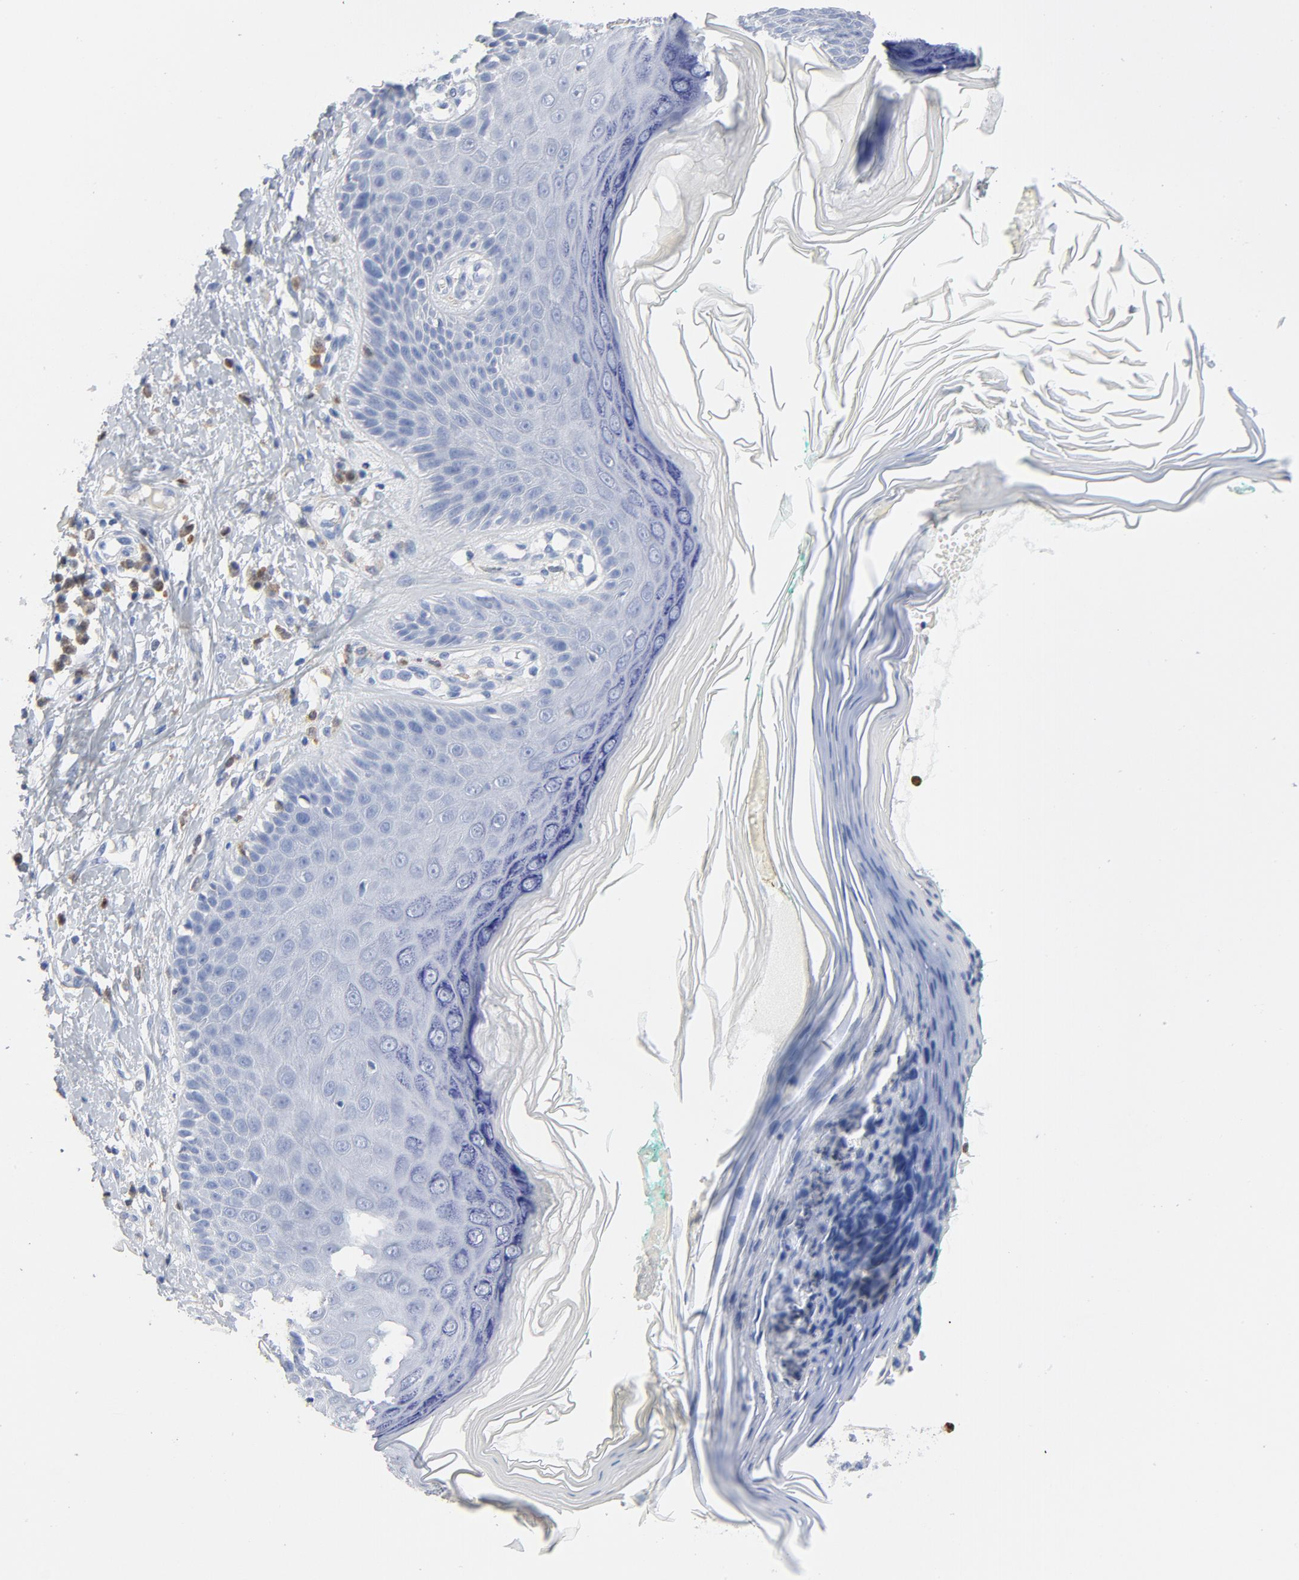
{"staining": {"intensity": "negative", "quantity": "none", "location": "none"}, "tissue": "skin cancer", "cell_type": "Tumor cells", "image_type": "cancer", "snomed": [{"axis": "morphology", "description": "Normal tissue, NOS"}, {"axis": "morphology", "description": "Basal cell carcinoma"}, {"axis": "topography", "description": "Skin"}], "caption": "Basal cell carcinoma (skin) stained for a protein using immunohistochemistry (IHC) exhibits no staining tumor cells.", "gene": "NCF1", "patient": {"sex": "male", "age": 77}}